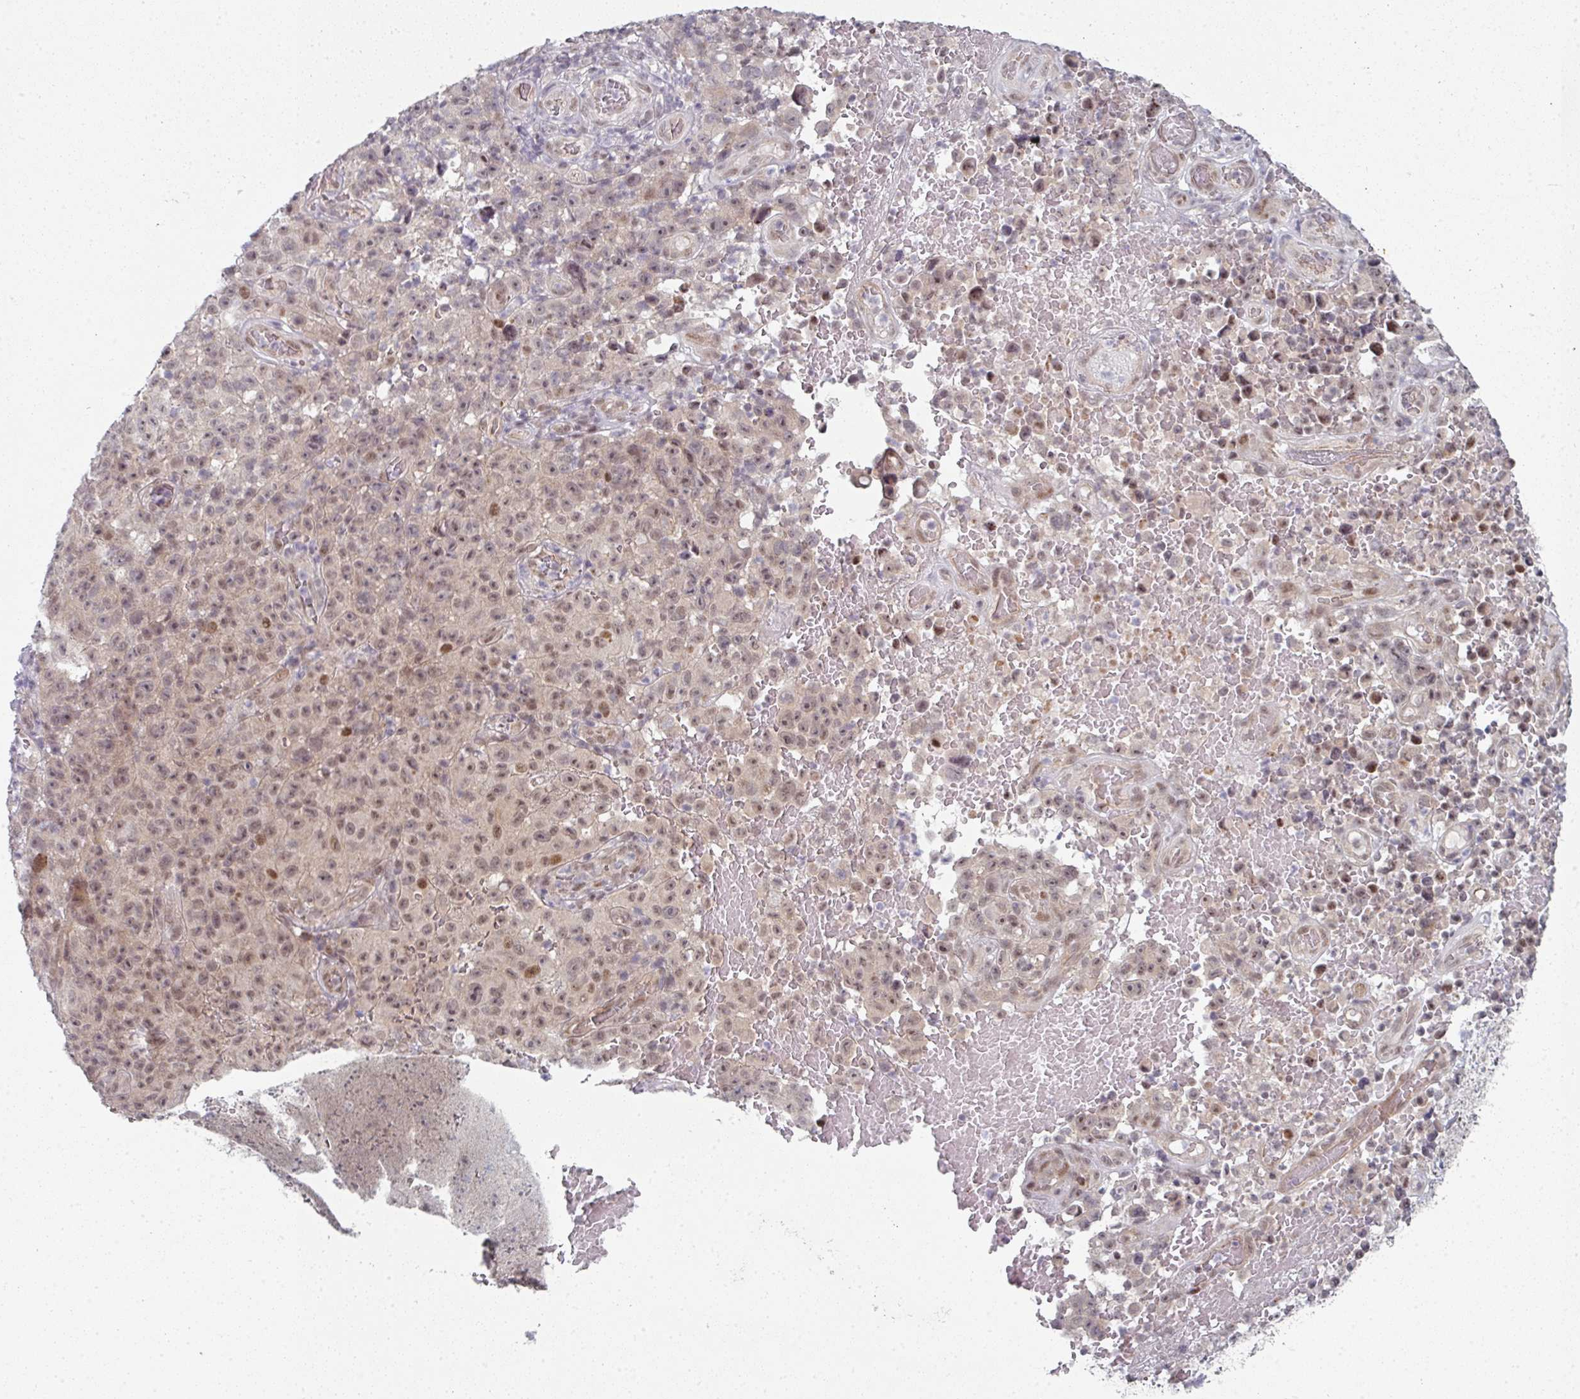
{"staining": {"intensity": "weak", "quantity": "25%-75%", "location": "nuclear"}, "tissue": "melanoma", "cell_type": "Tumor cells", "image_type": "cancer", "snomed": [{"axis": "morphology", "description": "Malignant melanoma, NOS"}, {"axis": "topography", "description": "Skin"}], "caption": "The micrograph exhibits staining of melanoma, revealing weak nuclear protein expression (brown color) within tumor cells. (brown staining indicates protein expression, while blue staining denotes nuclei).", "gene": "TMCC1", "patient": {"sex": "female", "age": 82}}